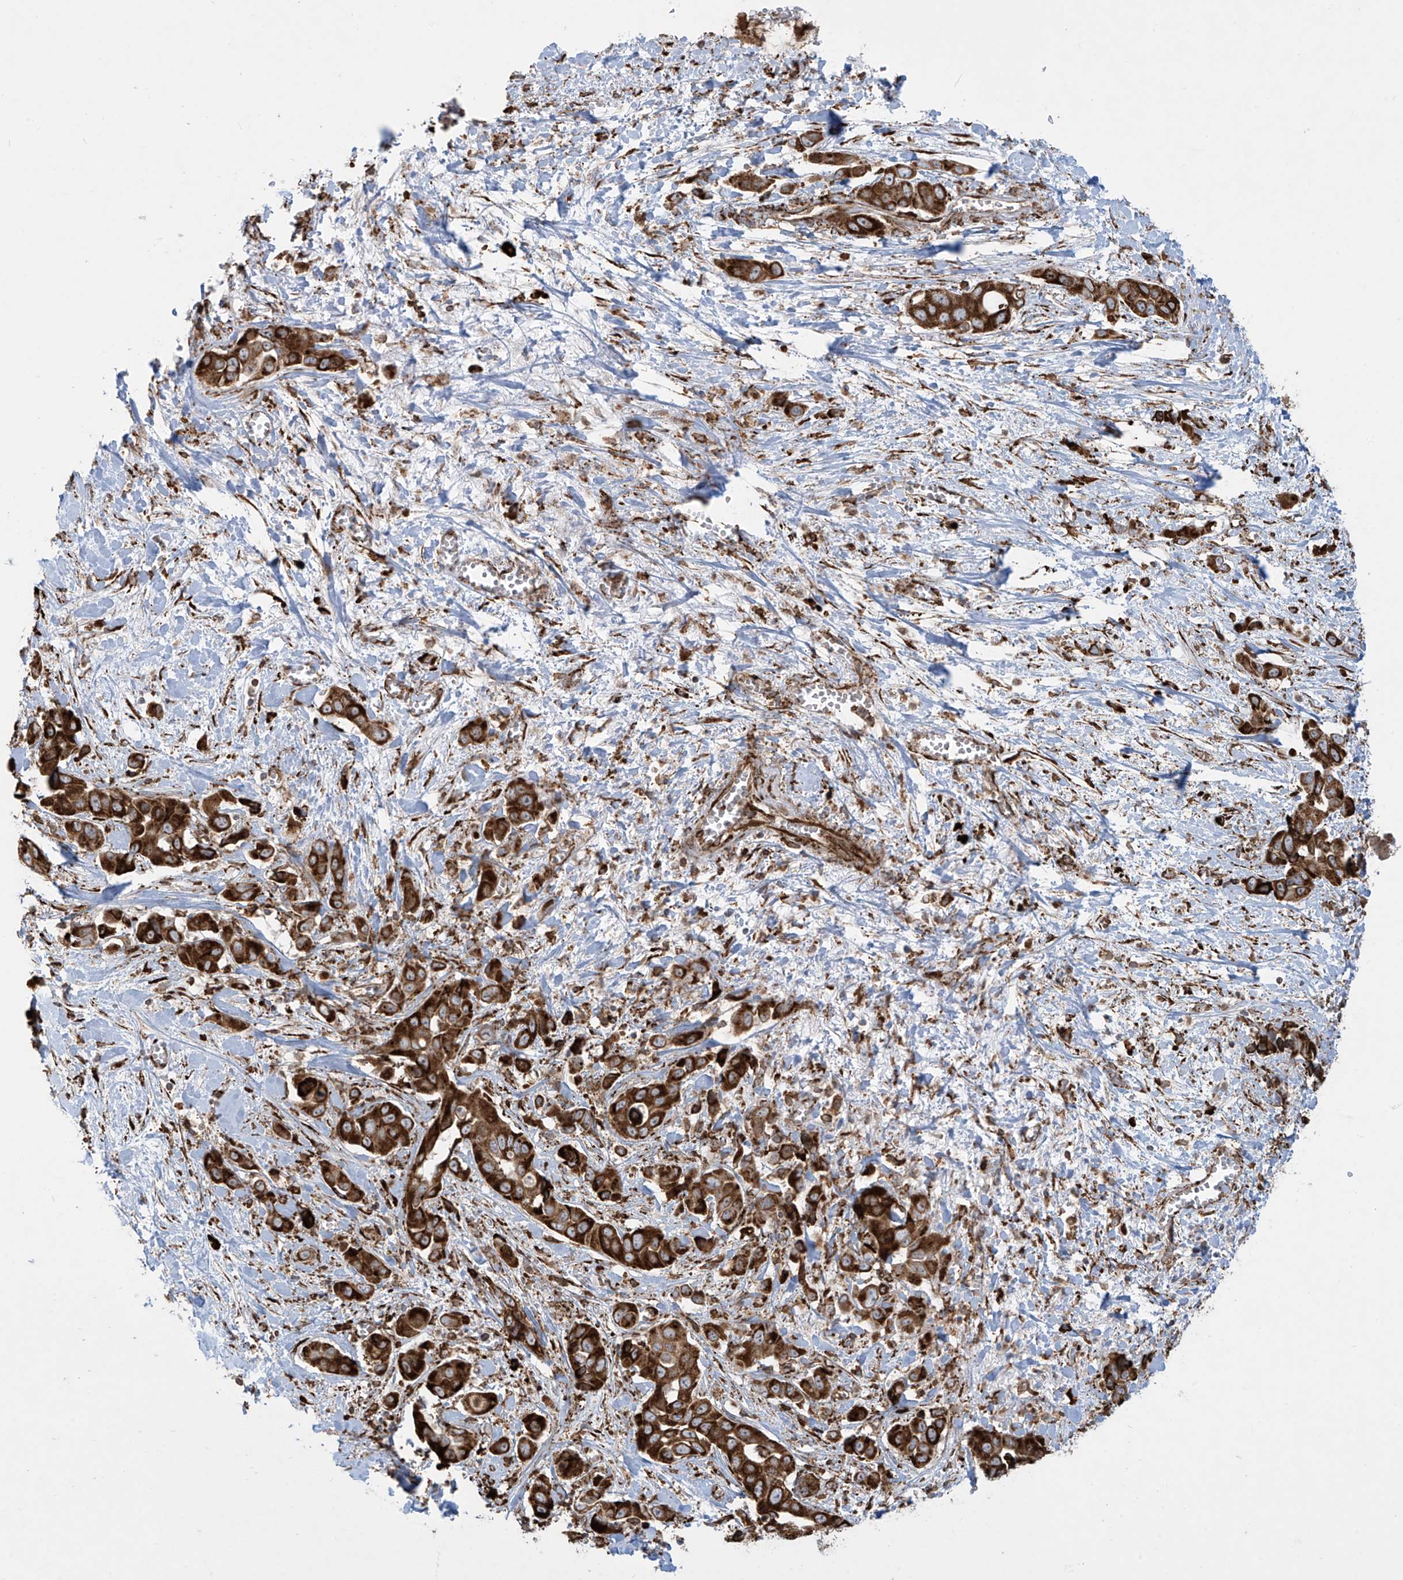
{"staining": {"intensity": "strong", "quantity": ">75%", "location": "cytoplasmic/membranous"}, "tissue": "liver cancer", "cell_type": "Tumor cells", "image_type": "cancer", "snomed": [{"axis": "morphology", "description": "Cholangiocarcinoma"}, {"axis": "topography", "description": "Liver"}], "caption": "This is a photomicrograph of immunohistochemistry (IHC) staining of cholangiocarcinoma (liver), which shows strong staining in the cytoplasmic/membranous of tumor cells.", "gene": "MX1", "patient": {"sex": "female", "age": 52}}